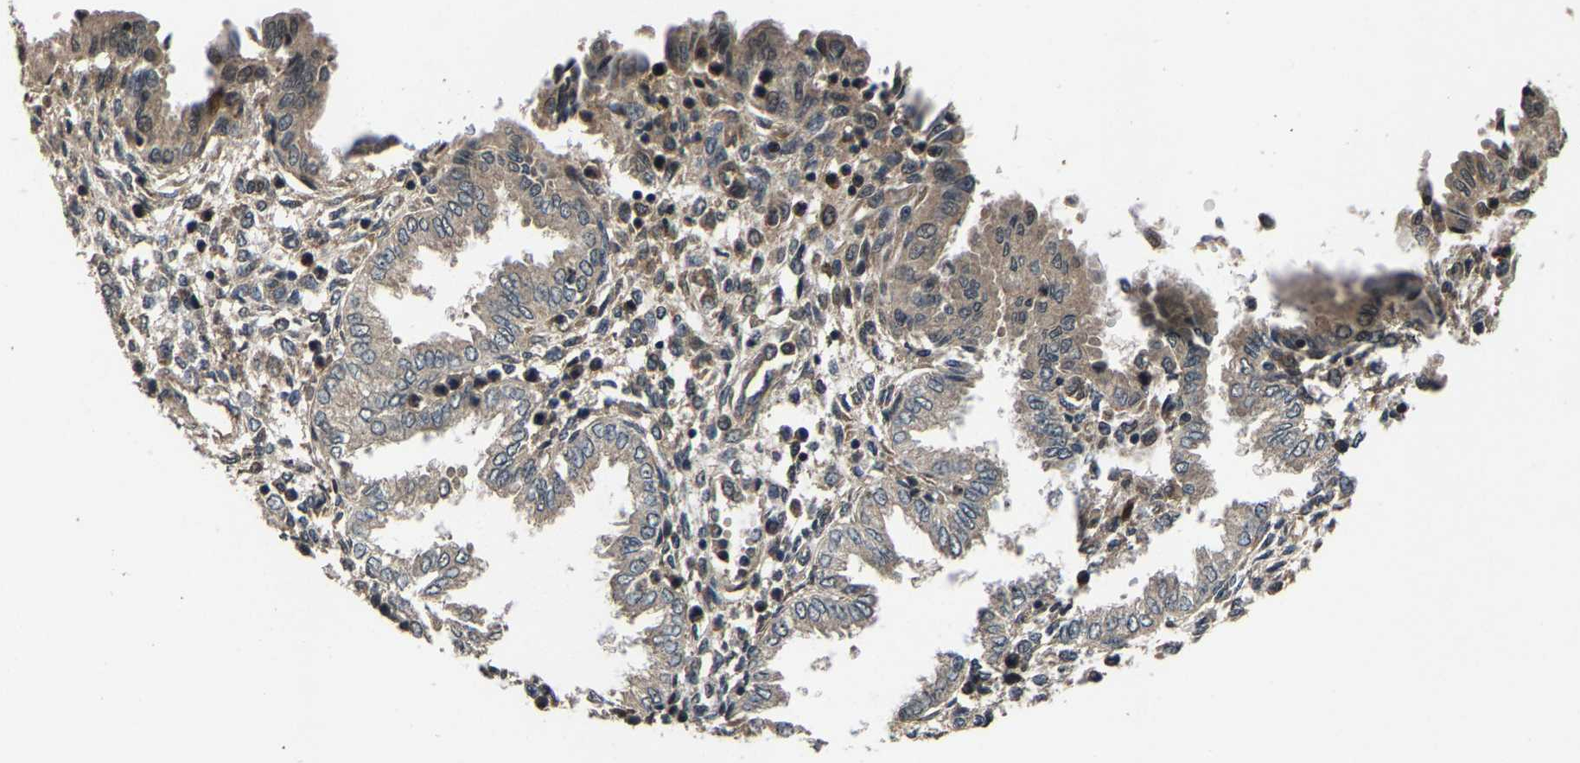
{"staining": {"intensity": "negative", "quantity": "none", "location": "none"}, "tissue": "endometrium", "cell_type": "Cells in endometrial stroma", "image_type": "normal", "snomed": [{"axis": "morphology", "description": "Normal tissue, NOS"}, {"axis": "topography", "description": "Endometrium"}], "caption": "This image is of normal endometrium stained with IHC to label a protein in brown with the nuclei are counter-stained blue. There is no staining in cells in endometrial stroma. The staining was performed using DAB (3,3'-diaminobenzidine) to visualize the protein expression in brown, while the nuclei were stained in blue with hematoxylin (Magnification: 20x).", "gene": "HUWE1", "patient": {"sex": "female", "age": 33}}